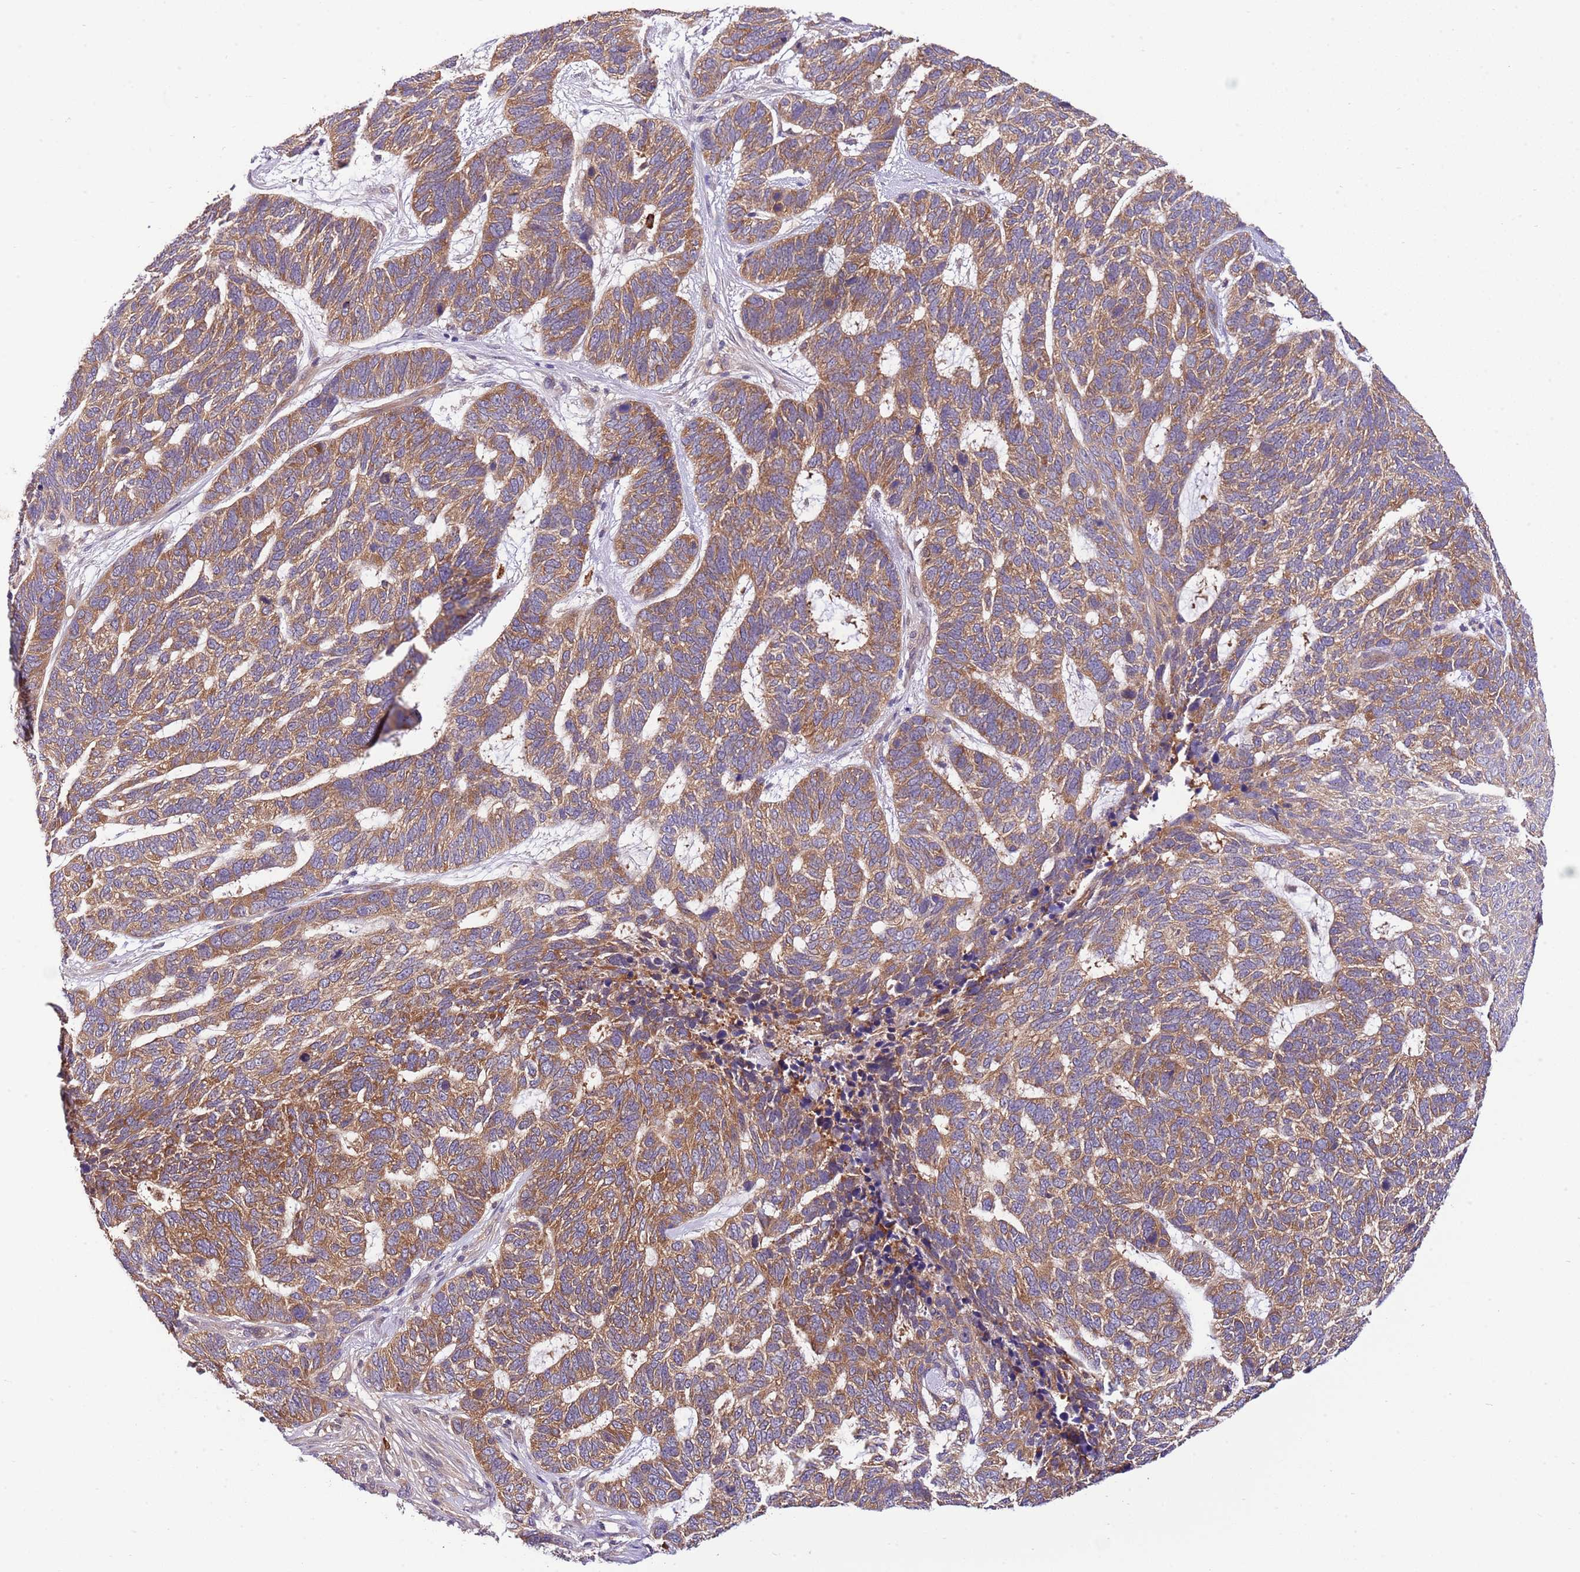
{"staining": {"intensity": "moderate", "quantity": ">75%", "location": "cytoplasmic/membranous"}, "tissue": "skin cancer", "cell_type": "Tumor cells", "image_type": "cancer", "snomed": [{"axis": "morphology", "description": "Basal cell carcinoma"}, {"axis": "topography", "description": "Skin"}], "caption": "Moderate cytoplasmic/membranous protein staining is seen in about >75% of tumor cells in skin basal cell carcinoma. Immunohistochemistry stains the protein of interest in brown and the nuclei are stained blue.", "gene": "DONSON", "patient": {"sex": "female", "age": 65}}